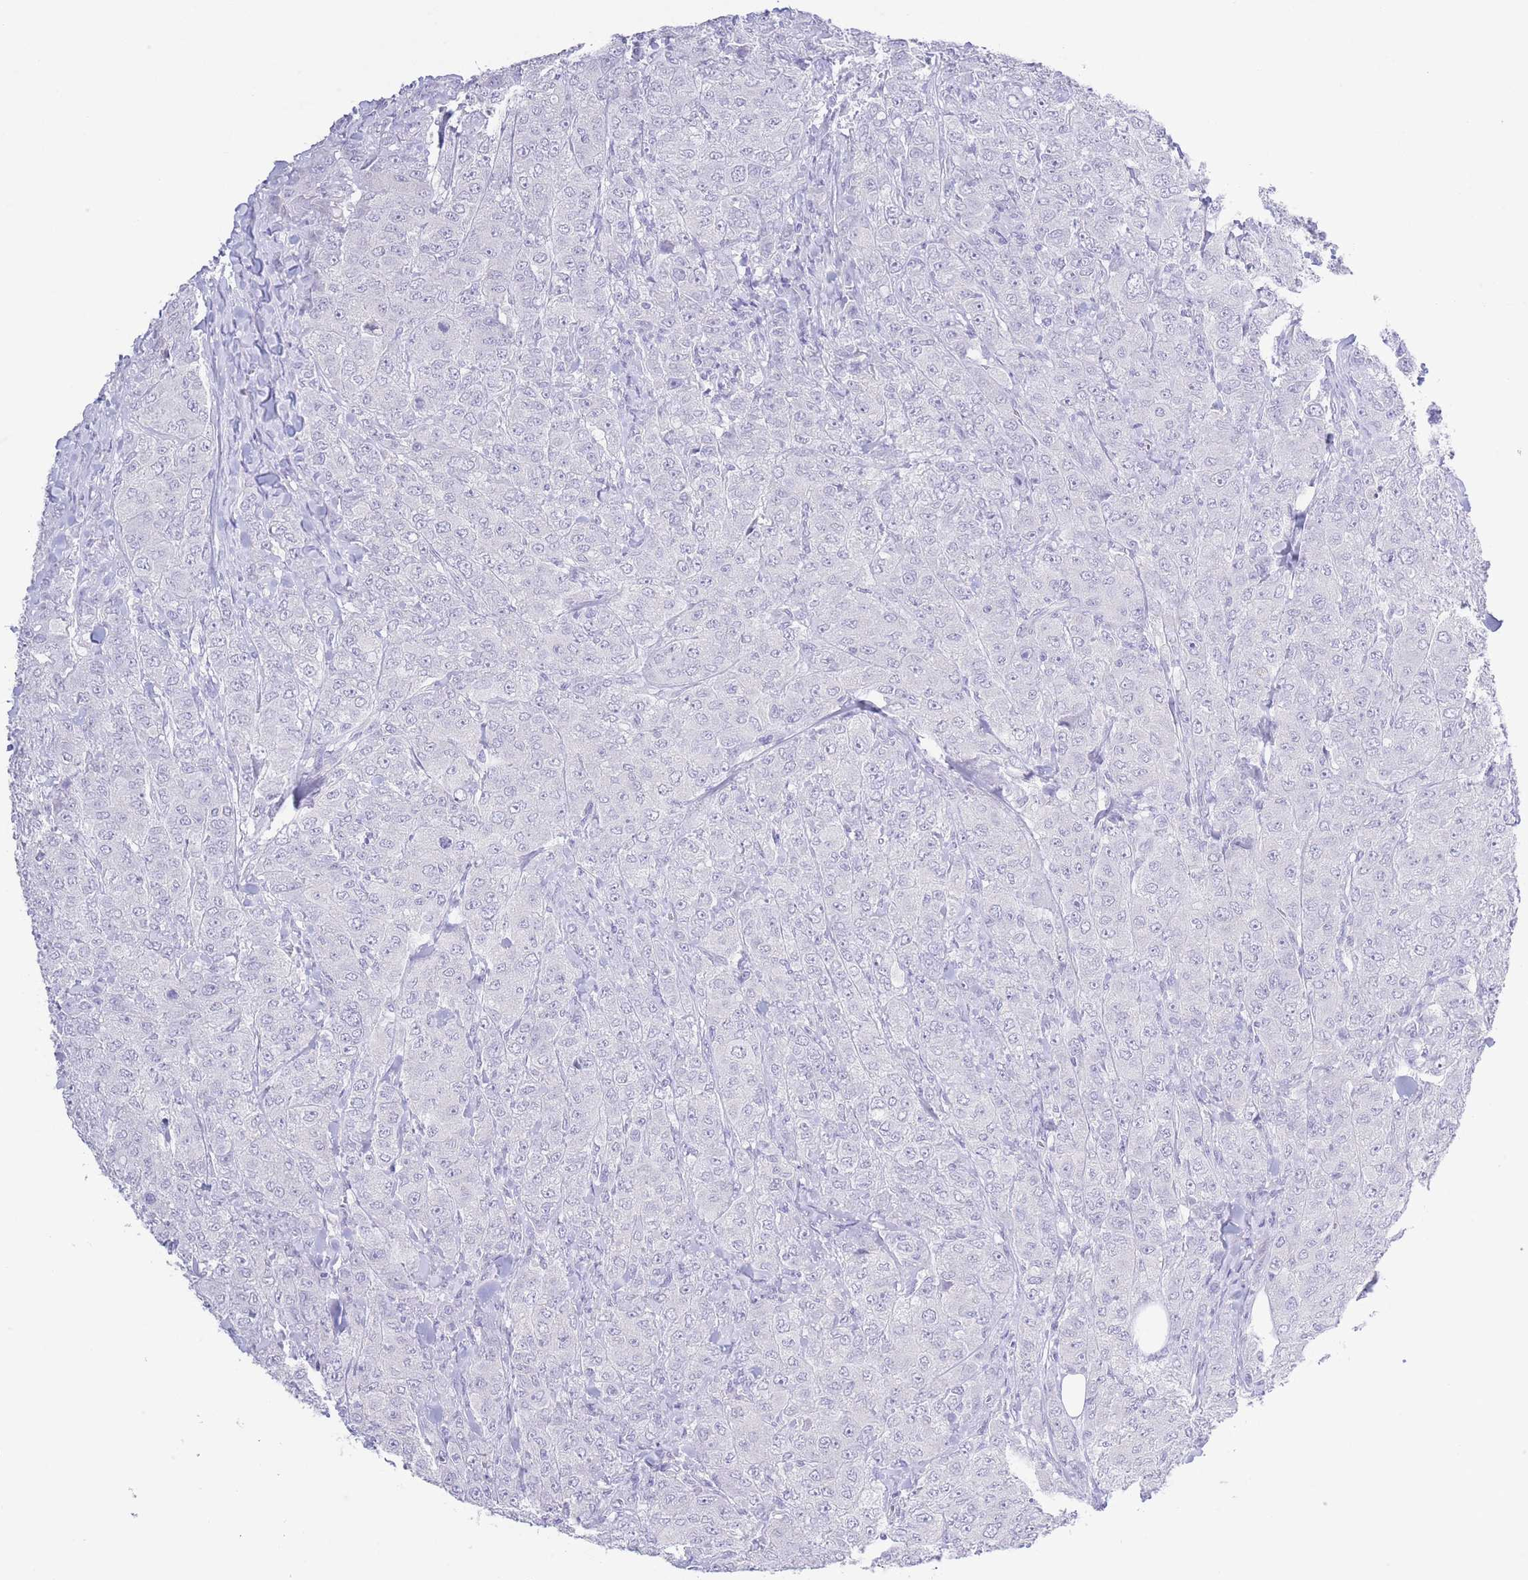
{"staining": {"intensity": "negative", "quantity": "none", "location": "none"}, "tissue": "breast cancer", "cell_type": "Tumor cells", "image_type": "cancer", "snomed": [{"axis": "morphology", "description": "Duct carcinoma"}, {"axis": "topography", "description": "Breast"}], "caption": "The micrograph exhibits no significant positivity in tumor cells of breast invasive ductal carcinoma. The staining was performed using DAB to visualize the protein expression in brown, while the nuclei were stained in blue with hematoxylin (Magnification: 20x).", "gene": "PKLR", "patient": {"sex": "female", "age": 43}}